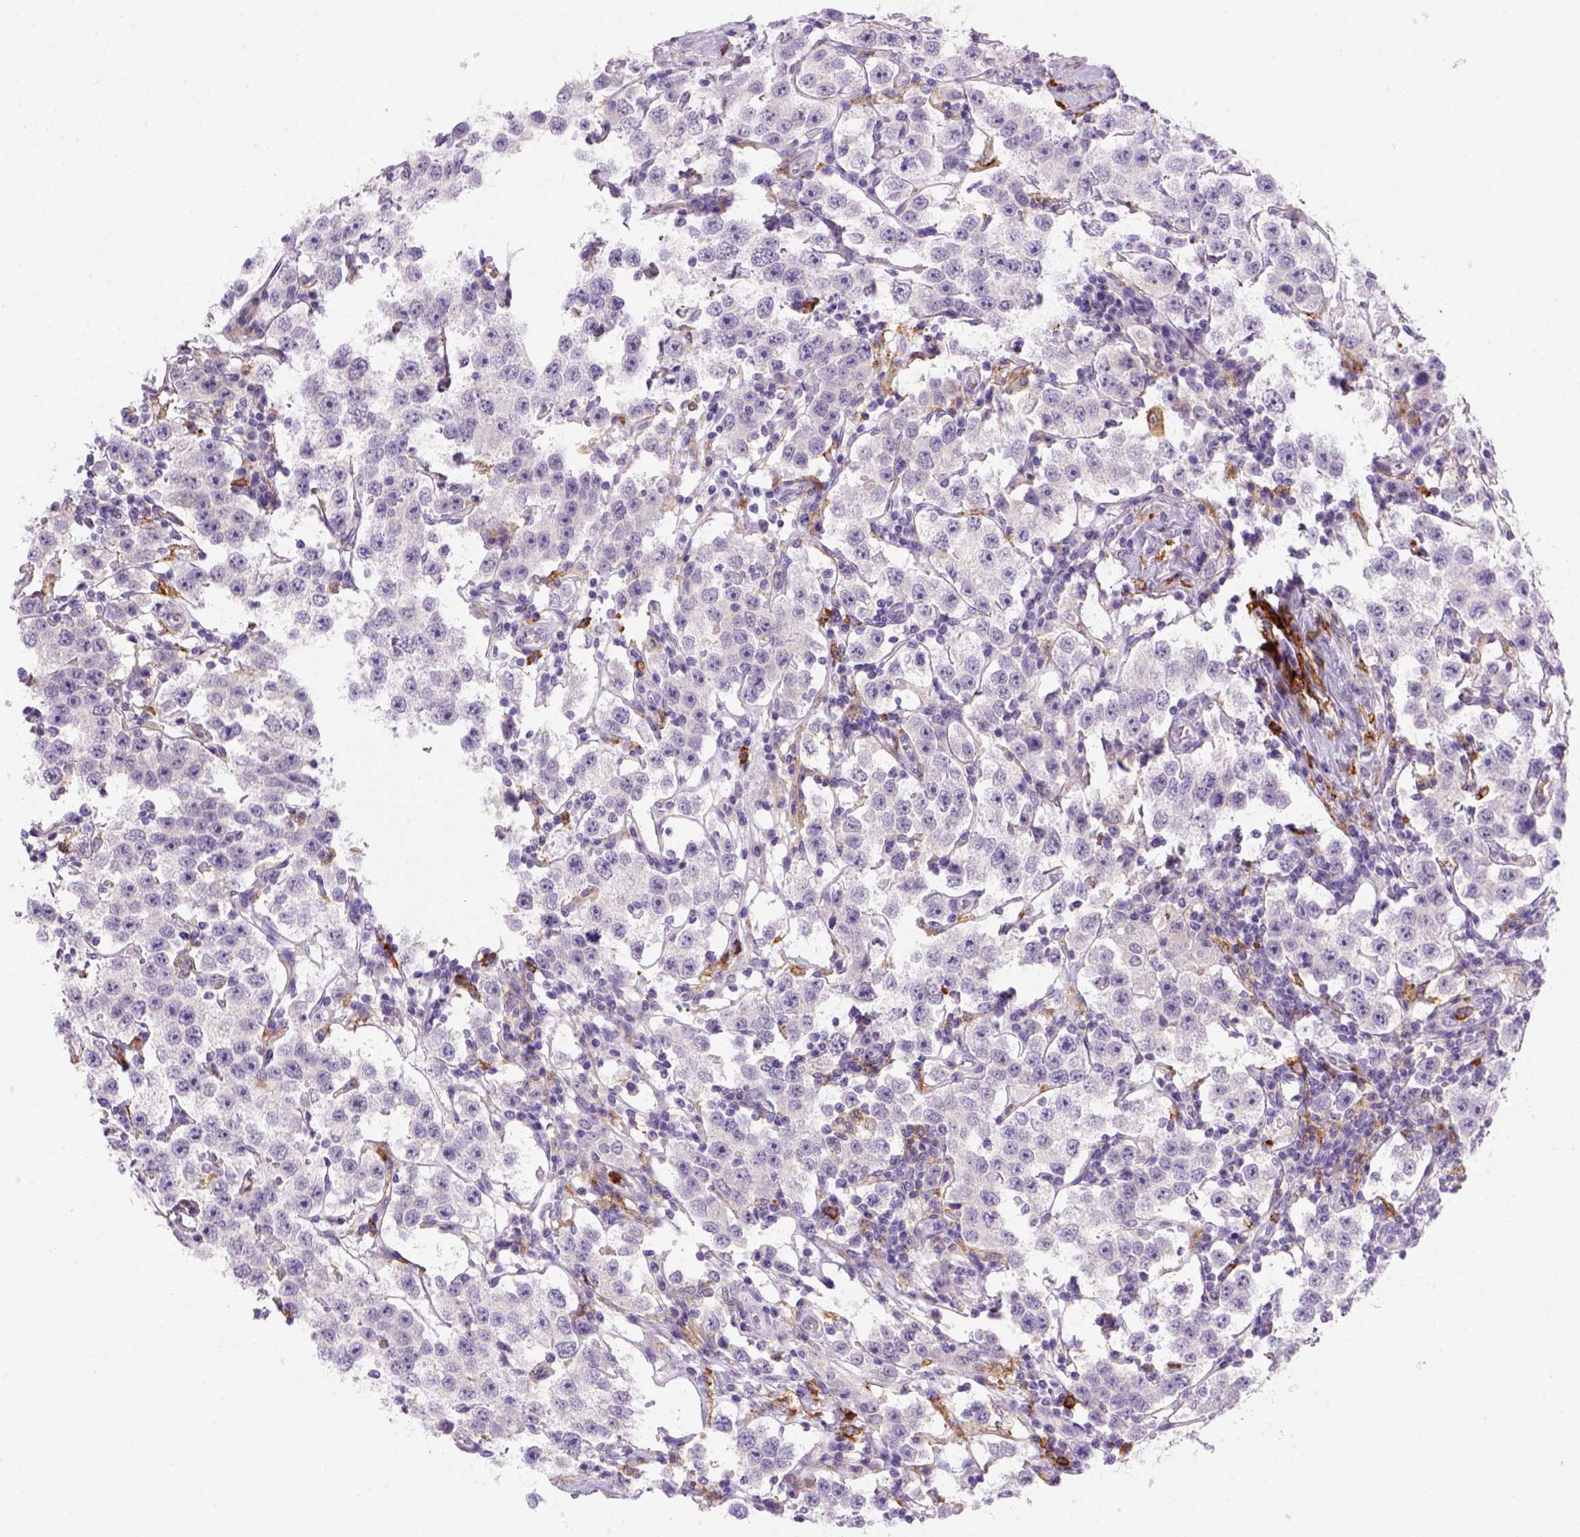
{"staining": {"intensity": "negative", "quantity": "none", "location": "none"}, "tissue": "testis cancer", "cell_type": "Tumor cells", "image_type": "cancer", "snomed": [{"axis": "morphology", "description": "Seminoma, NOS"}, {"axis": "topography", "description": "Testis"}], "caption": "Seminoma (testis) stained for a protein using immunohistochemistry (IHC) shows no positivity tumor cells.", "gene": "CD14", "patient": {"sex": "male", "age": 37}}